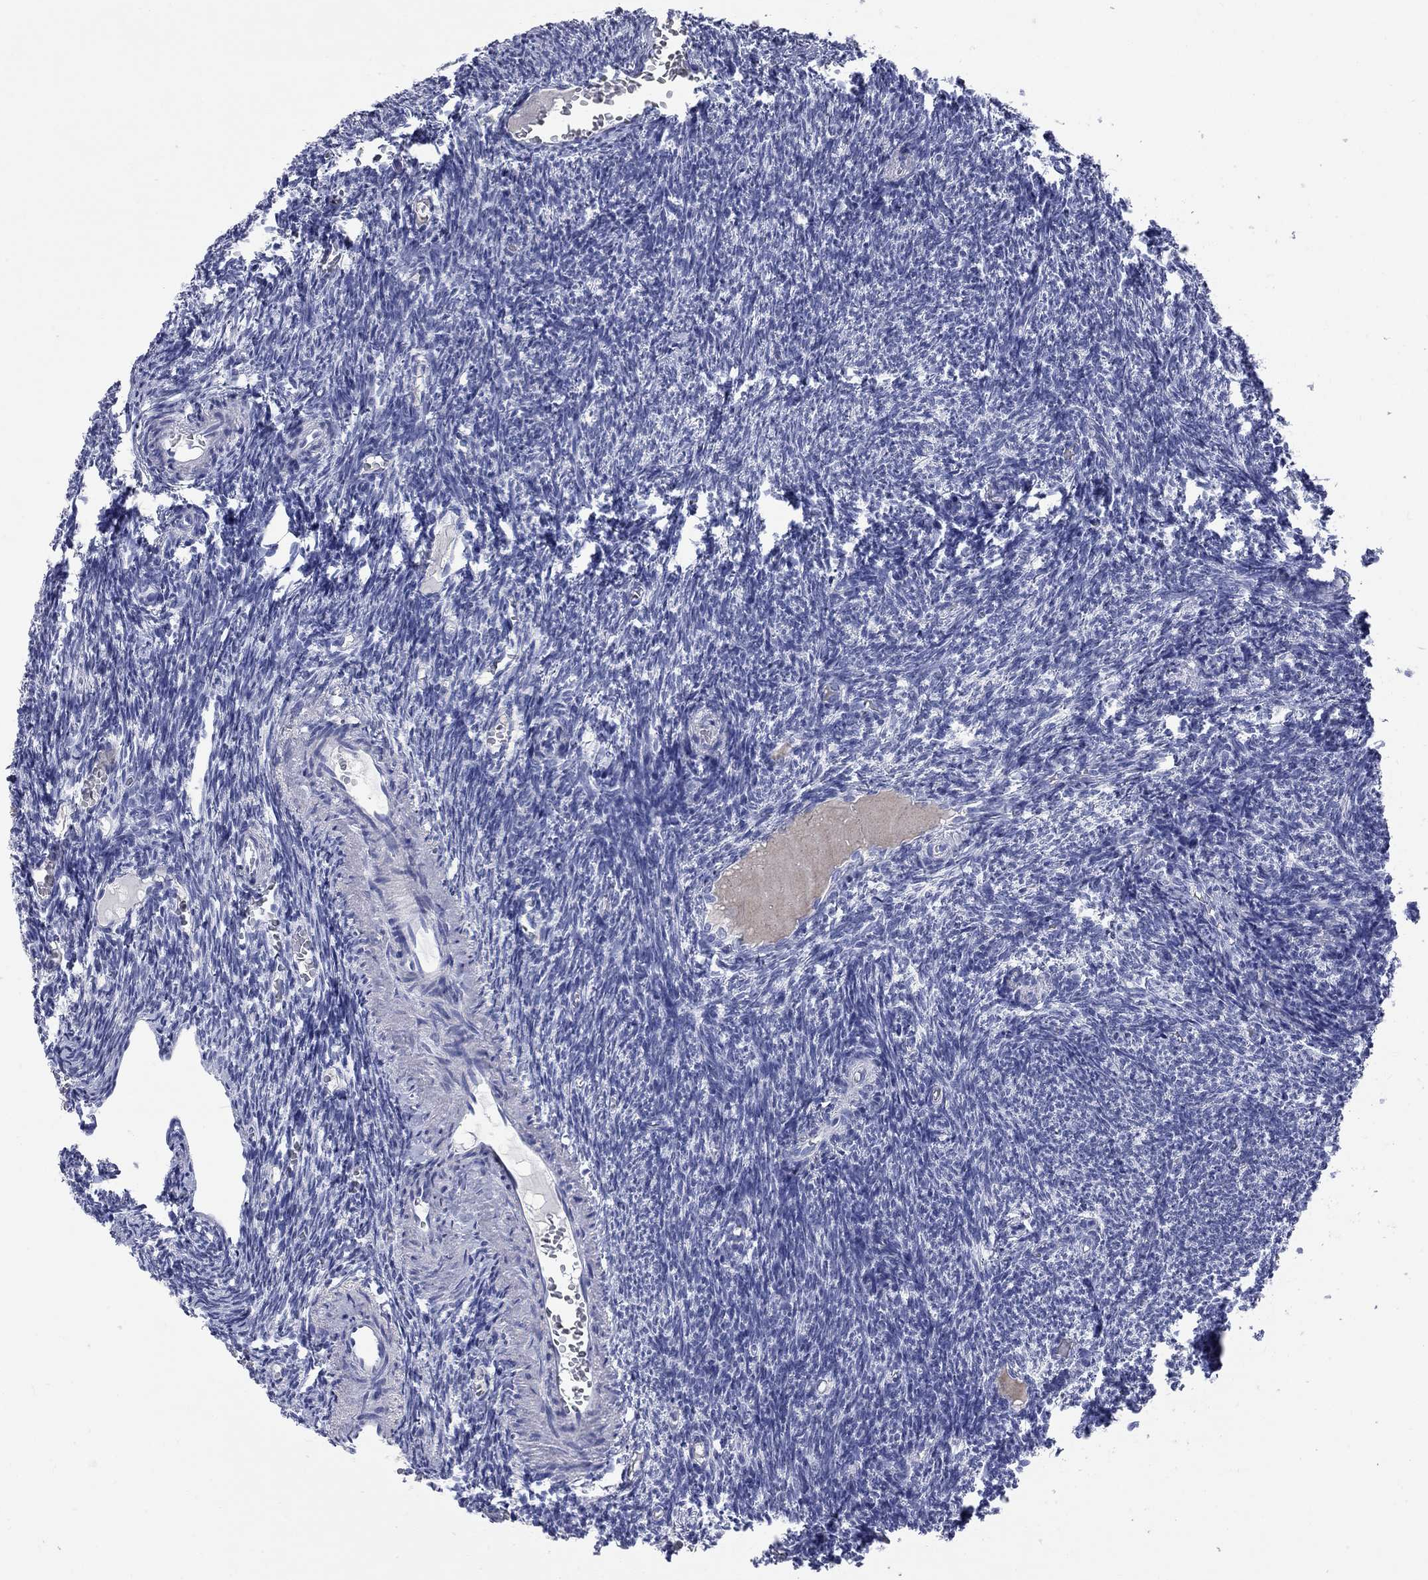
{"staining": {"intensity": "negative", "quantity": "none", "location": "none"}, "tissue": "ovary", "cell_type": "Follicle cells", "image_type": "normal", "snomed": [{"axis": "morphology", "description": "Normal tissue, NOS"}, {"axis": "topography", "description": "Ovary"}], "caption": "Immunohistochemistry image of benign ovary stained for a protein (brown), which reveals no expression in follicle cells.", "gene": "FAM221B", "patient": {"sex": "female", "age": 39}}